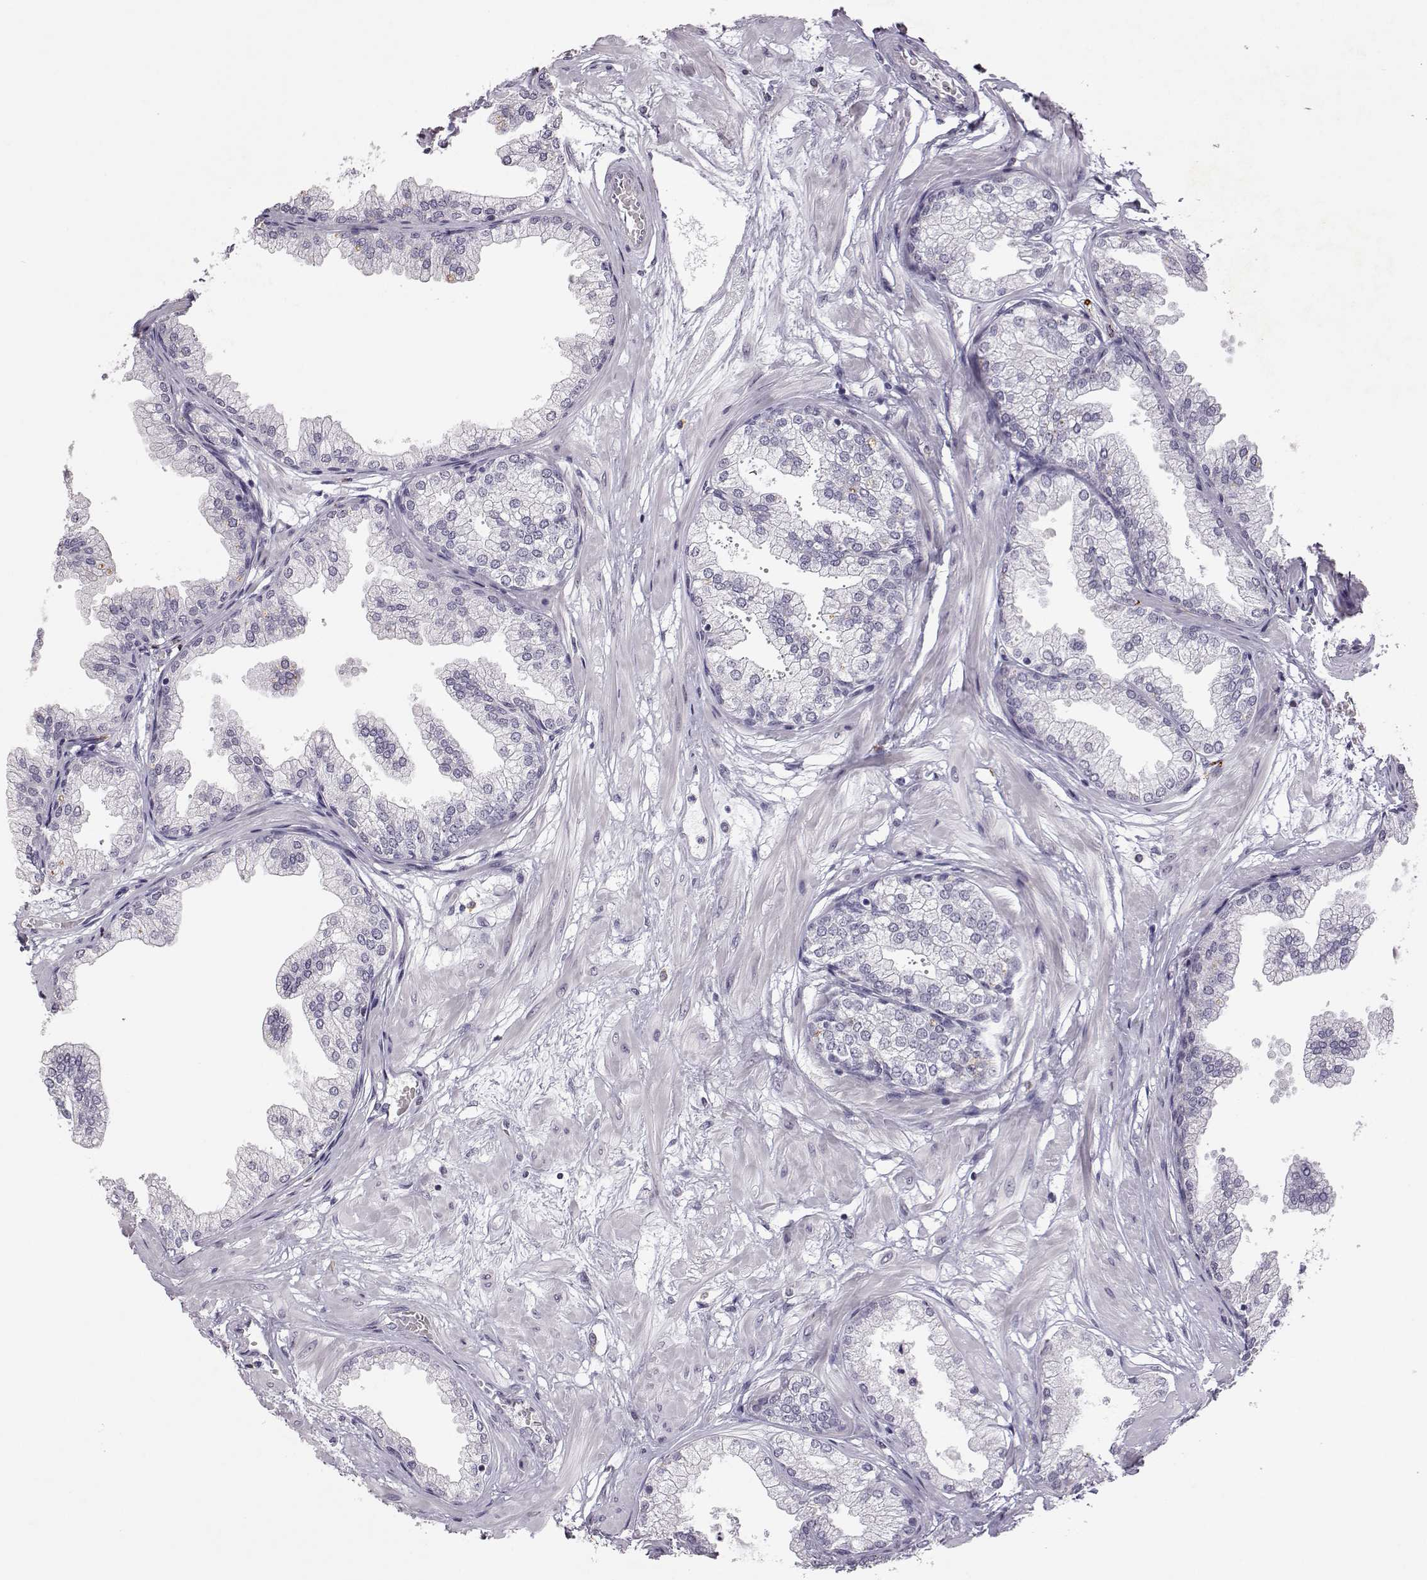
{"staining": {"intensity": "negative", "quantity": "none", "location": "none"}, "tissue": "prostate", "cell_type": "Glandular cells", "image_type": "normal", "snomed": [{"axis": "morphology", "description": "Normal tissue, NOS"}, {"axis": "topography", "description": "Prostate"}], "caption": "IHC image of normal human prostate stained for a protein (brown), which exhibits no staining in glandular cells.", "gene": "VGF", "patient": {"sex": "male", "age": 37}}